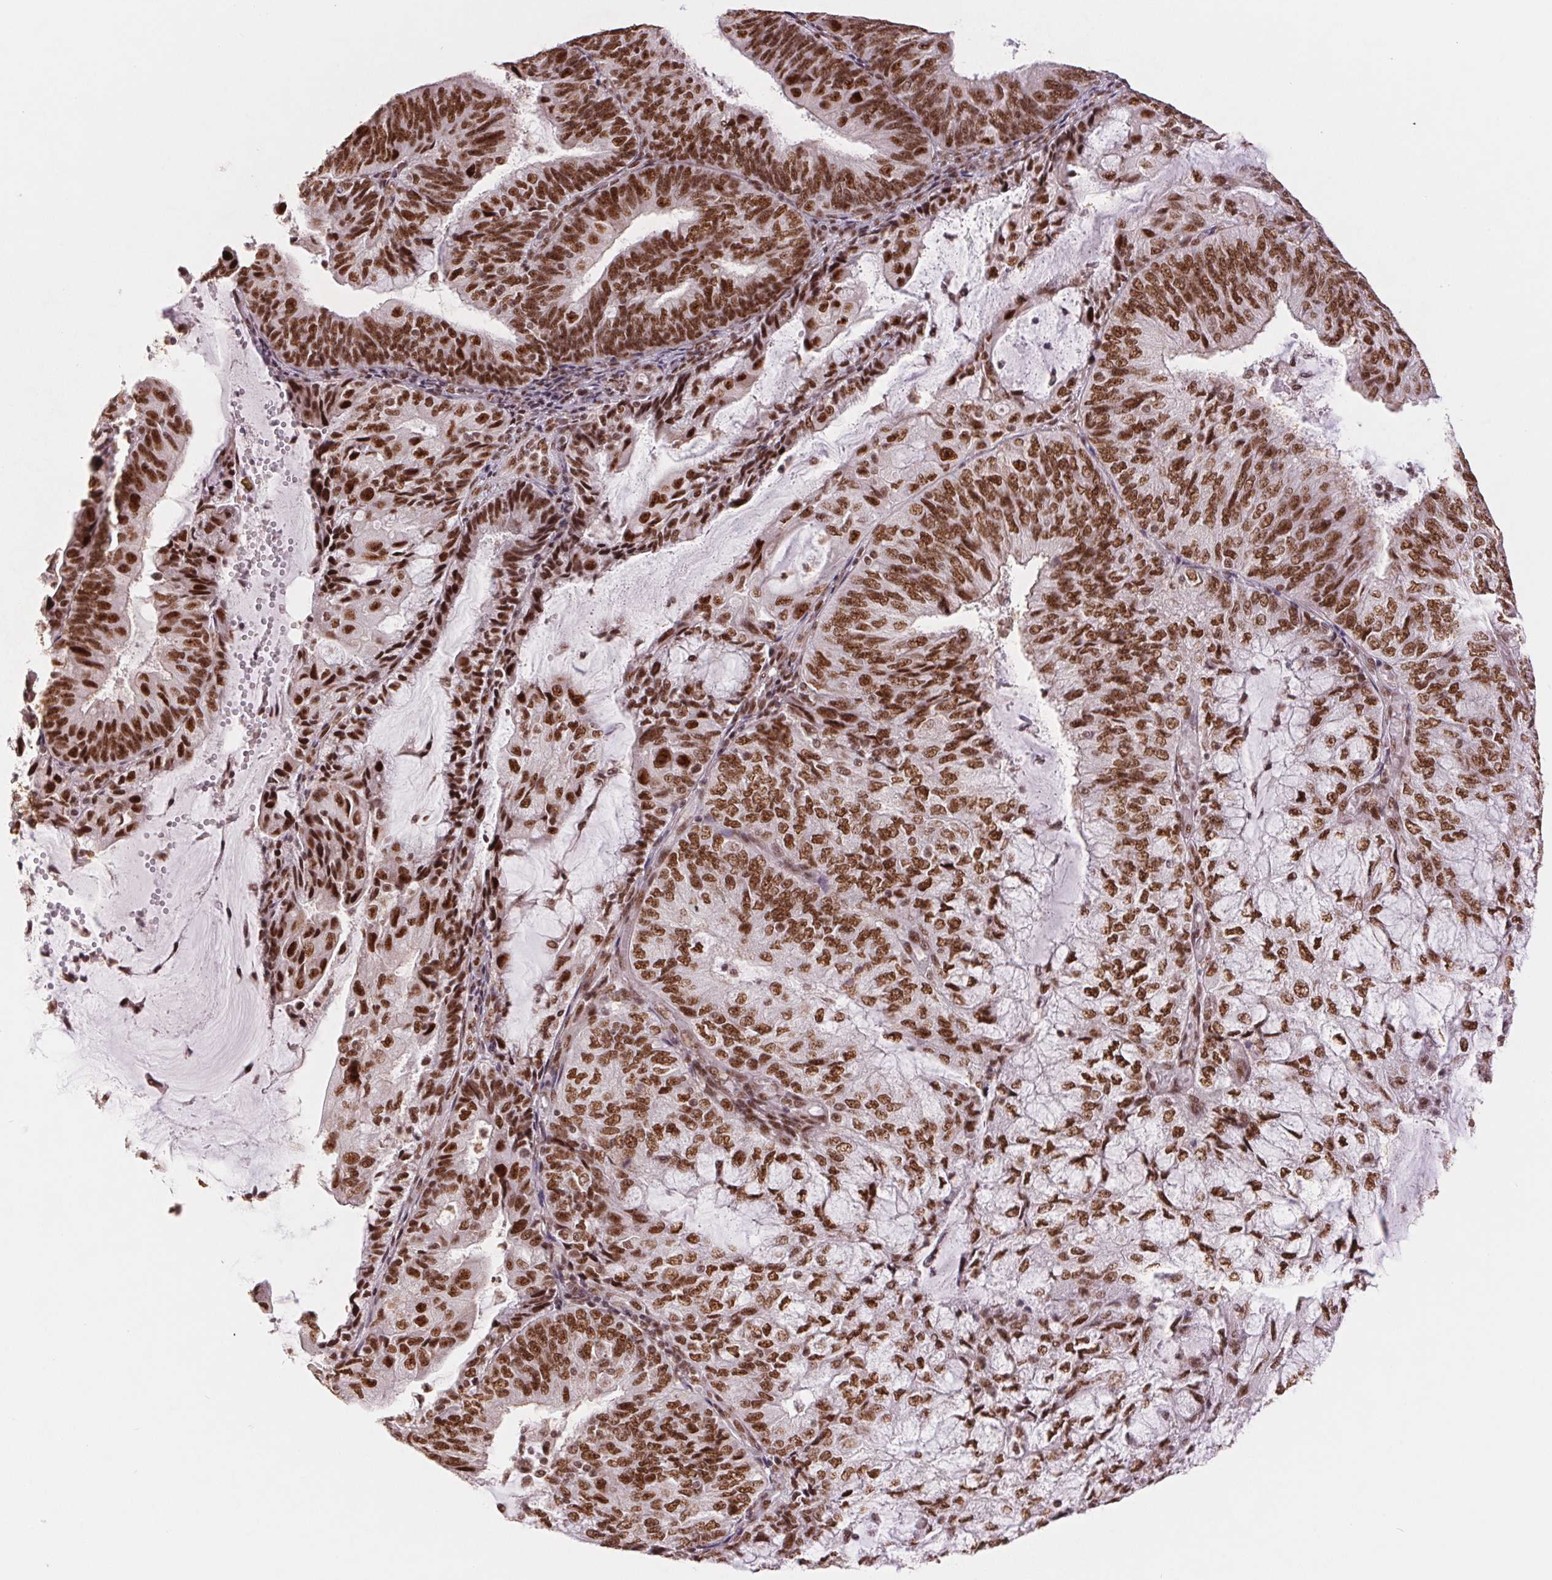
{"staining": {"intensity": "strong", "quantity": ">75%", "location": "nuclear"}, "tissue": "endometrial cancer", "cell_type": "Tumor cells", "image_type": "cancer", "snomed": [{"axis": "morphology", "description": "Adenocarcinoma, NOS"}, {"axis": "topography", "description": "Endometrium"}], "caption": "Immunohistochemistry (IHC) of endometrial adenocarcinoma reveals high levels of strong nuclear positivity in about >75% of tumor cells.", "gene": "SREK1", "patient": {"sex": "female", "age": 81}}